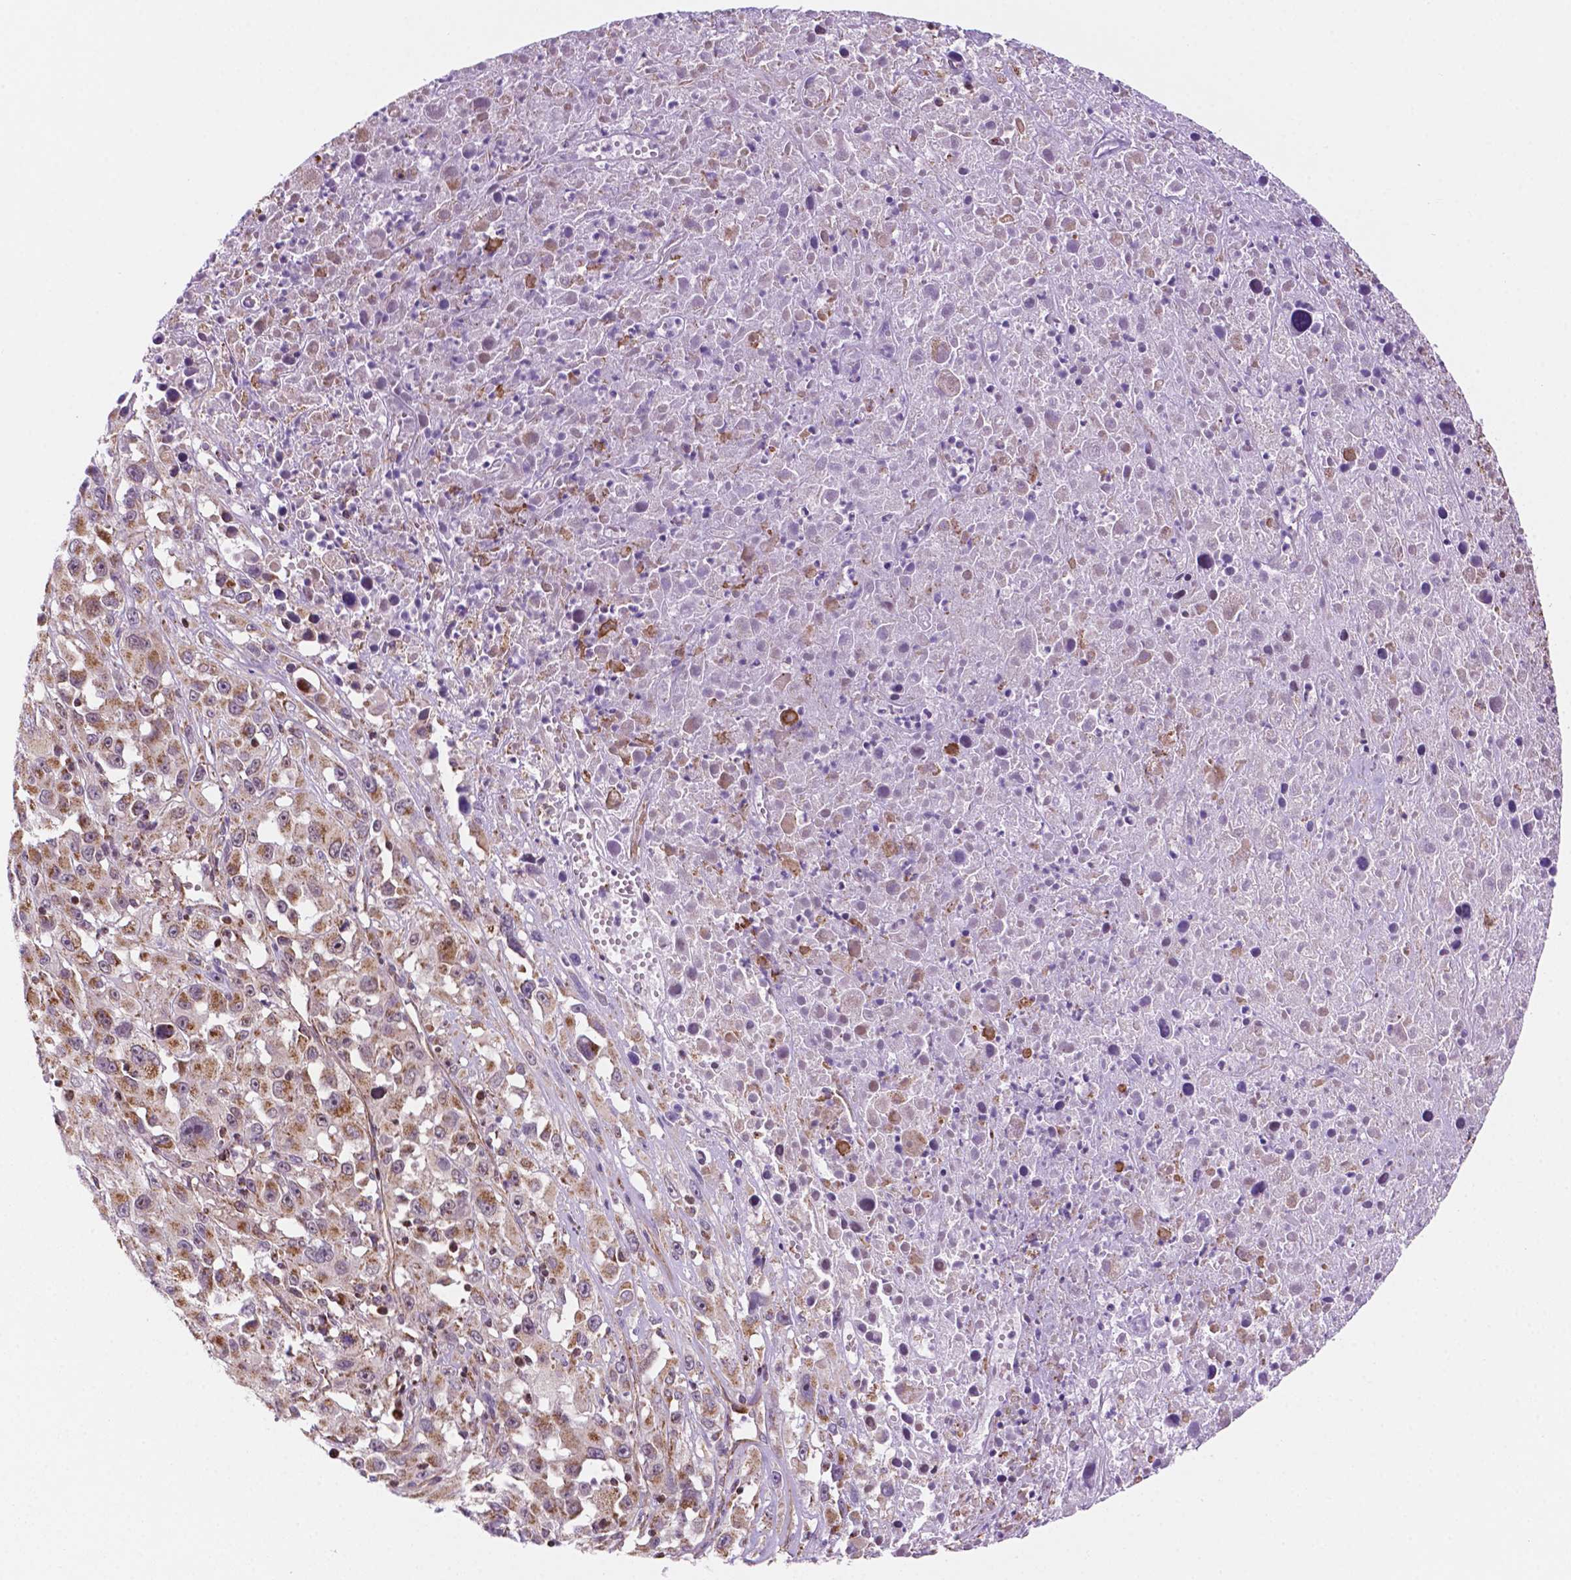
{"staining": {"intensity": "moderate", "quantity": ">75%", "location": "cytoplasmic/membranous"}, "tissue": "melanoma", "cell_type": "Tumor cells", "image_type": "cancer", "snomed": [{"axis": "morphology", "description": "Malignant melanoma, Metastatic site"}, {"axis": "topography", "description": "Soft tissue"}], "caption": "Tumor cells demonstrate medium levels of moderate cytoplasmic/membranous positivity in about >75% of cells in human malignant melanoma (metastatic site).", "gene": "GEMIN4", "patient": {"sex": "male", "age": 50}}